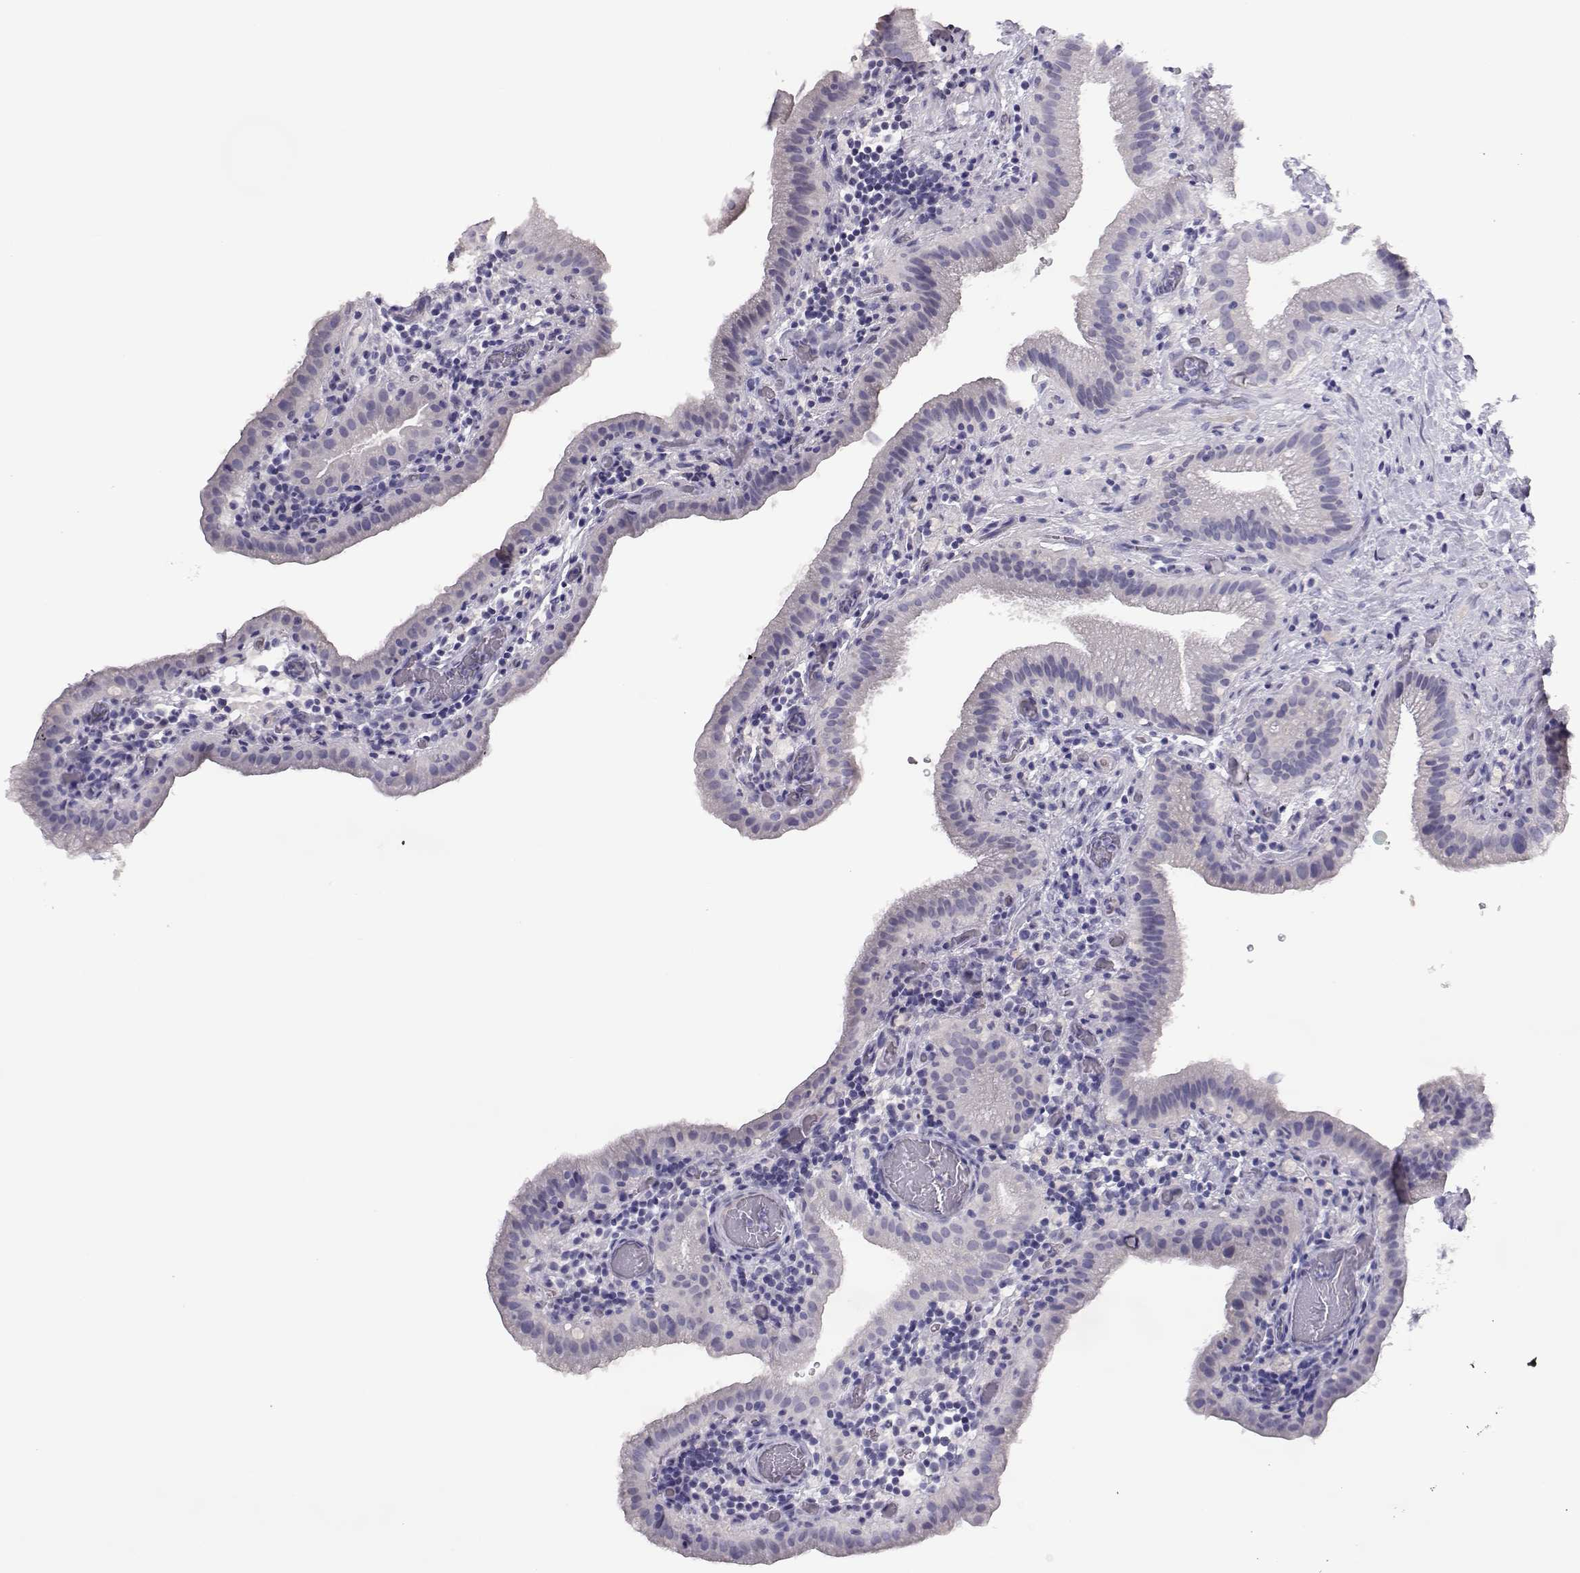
{"staining": {"intensity": "negative", "quantity": "none", "location": "none"}, "tissue": "gallbladder", "cell_type": "Glandular cells", "image_type": "normal", "snomed": [{"axis": "morphology", "description": "Normal tissue, NOS"}, {"axis": "topography", "description": "Gallbladder"}], "caption": "This is an immunohistochemistry image of normal human gallbladder. There is no staining in glandular cells.", "gene": "PMCH", "patient": {"sex": "male", "age": 62}}